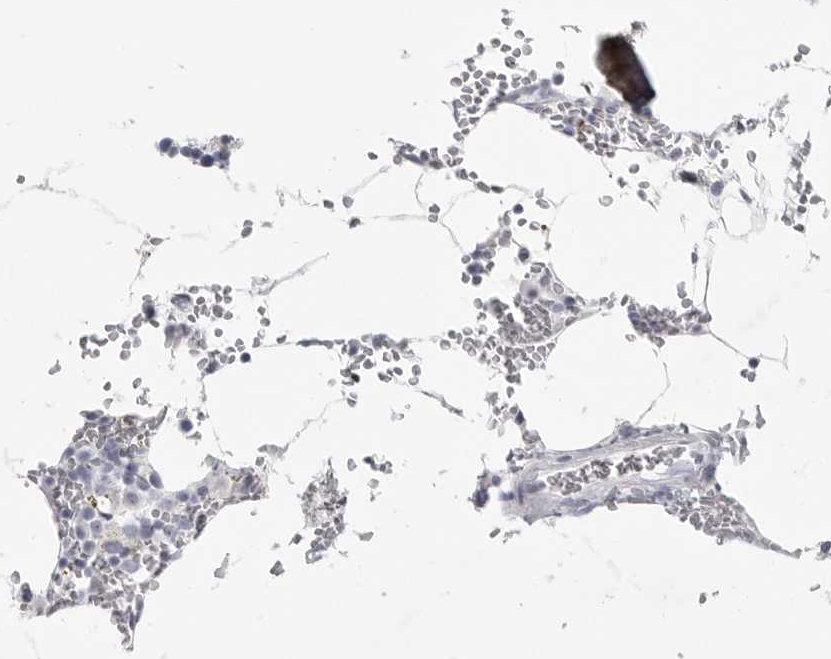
{"staining": {"intensity": "negative", "quantity": "none", "location": "none"}, "tissue": "bone marrow", "cell_type": "Hematopoietic cells", "image_type": "normal", "snomed": [{"axis": "morphology", "description": "Normal tissue, NOS"}, {"axis": "topography", "description": "Bone marrow"}], "caption": "This is a histopathology image of immunohistochemistry staining of unremarkable bone marrow, which shows no staining in hematopoietic cells. Nuclei are stained in blue.", "gene": "LY6D", "patient": {"sex": "male", "age": 70}}